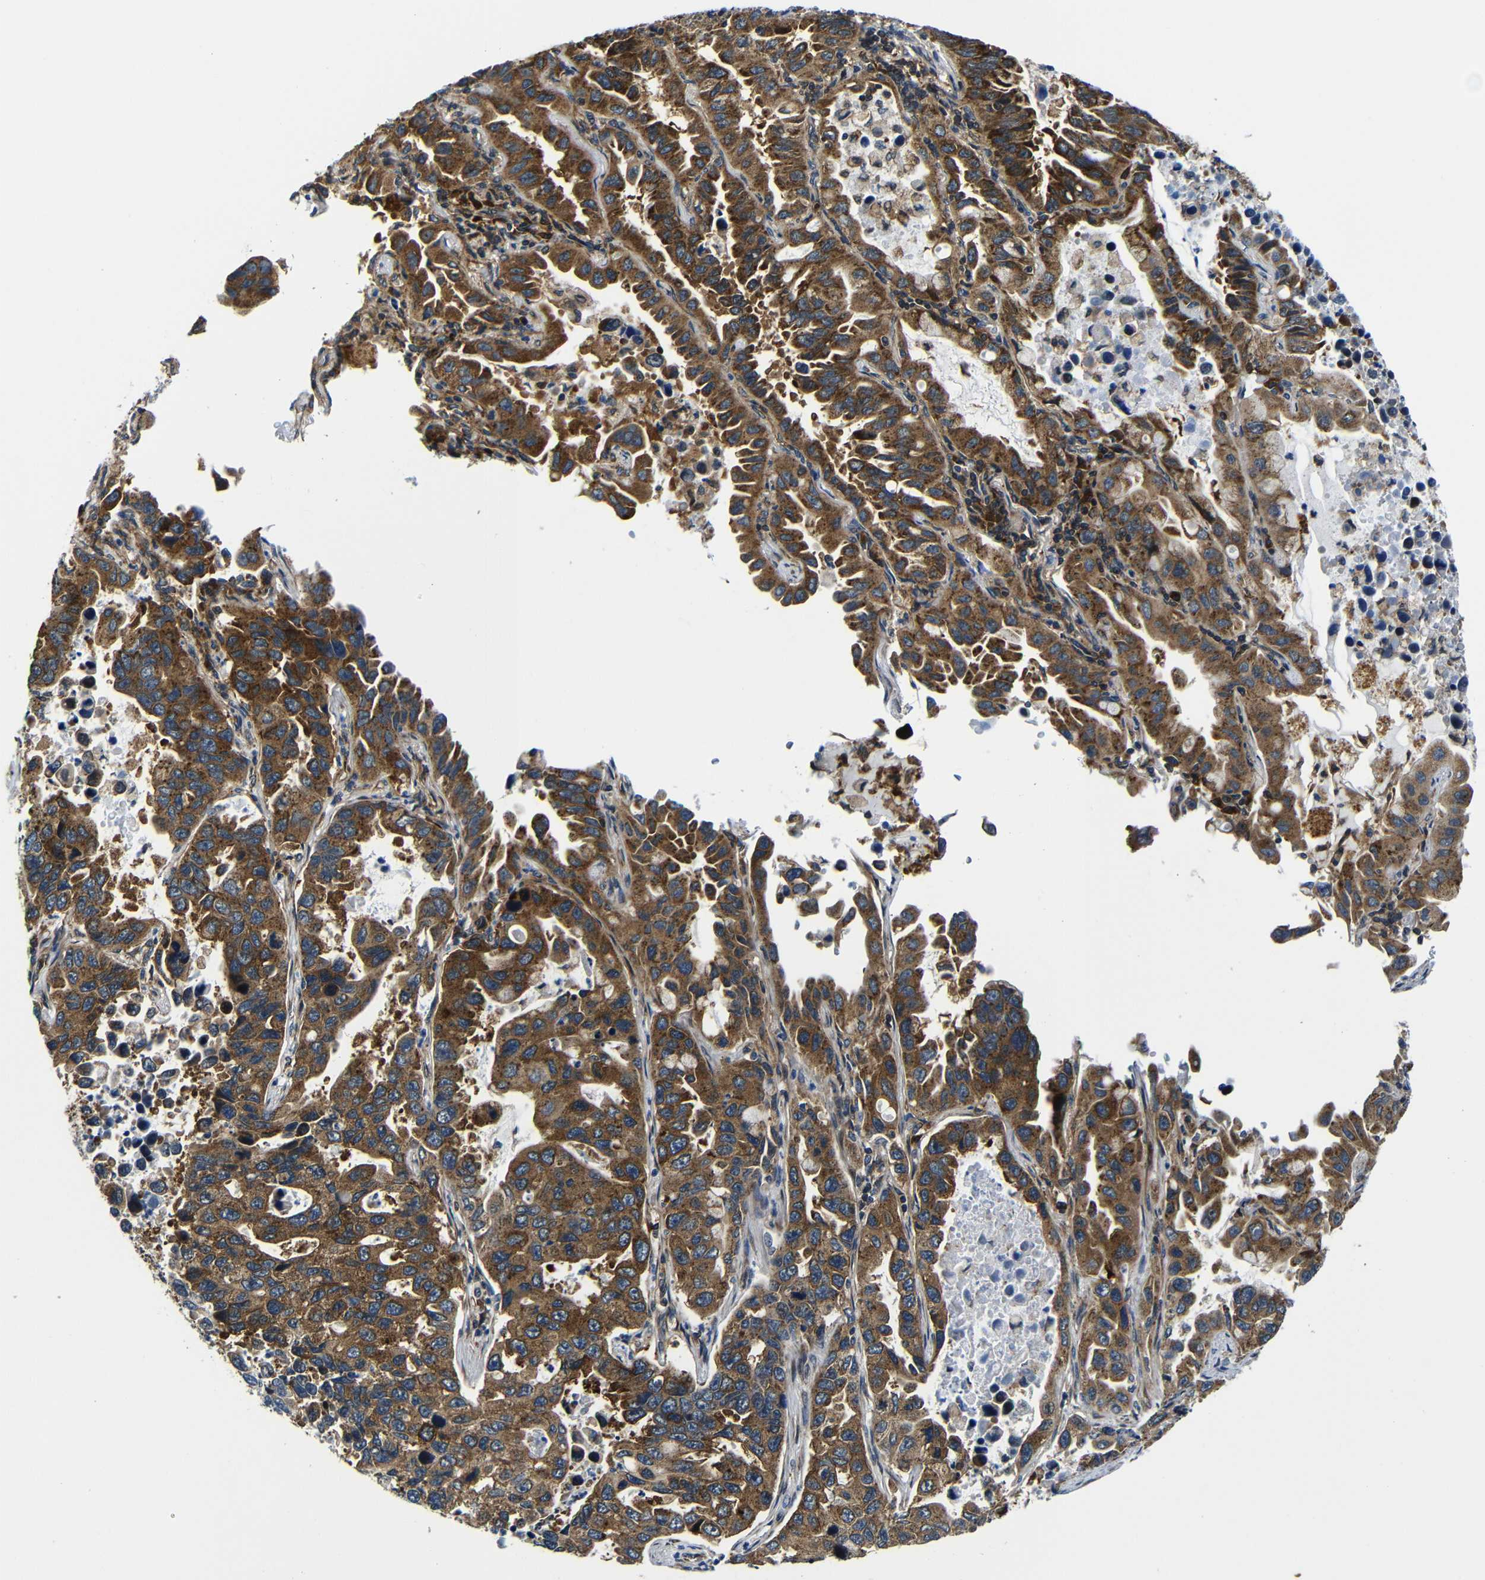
{"staining": {"intensity": "moderate", "quantity": ">75%", "location": "cytoplasmic/membranous"}, "tissue": "lung cancer", "cell_type": "Tumor cells", "image_type": "cancer", "snomed": [{"axis": "morphology", "description": "Adenocarcinoma, NOS"}, {"axis": "topography", "description": "Lung"}], "caption": "IHC of human lung adenocarcinoma reveals medium levels of moderate cytoplasmic/membranous expression in about >75% of tumor cells. The protein of interest is shown in brown color, while the nuclei are stained blue.", "gene": "ABCE1", "patient": {"sex": "male", "age": 64}}